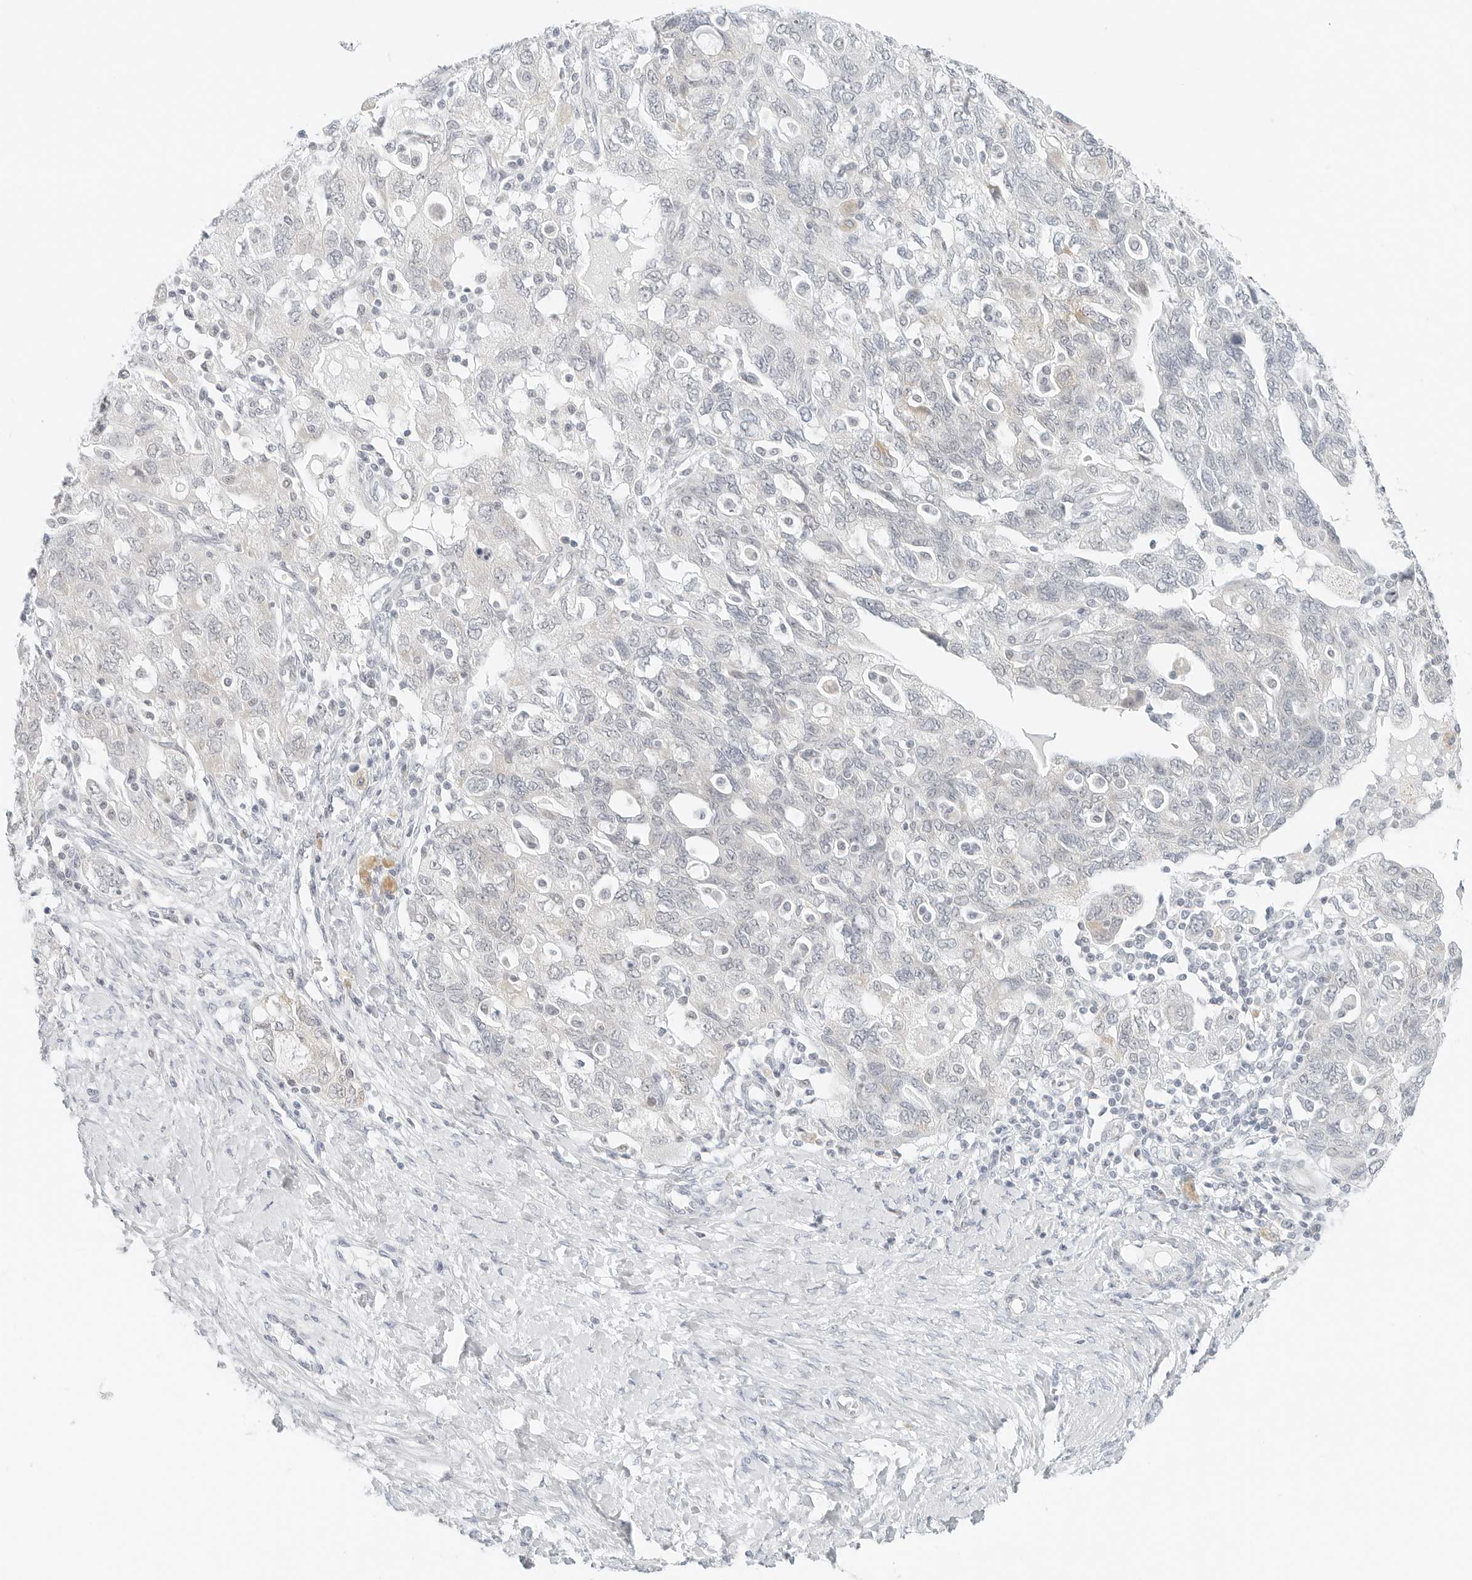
{"staining": {"intensity": "weak", "quantity": "<25%", "location": "cytoplasmic/membranous"}, "tissue": "ovarian cancer", "cell_type": "Tumor cells", "image_type": "cancer", "snomed": [{"axis": "morphology", "description": "Carcinoma, NOS"}, {"axis": "morphology", "description": "Cystadenocarcinoma, serous, NOS"}, {"axis": "topography", "description": "Ovary"}], "caption": "Tumor cells show no significant protein positivity in ovarian cancer (carcinoma).", "gene": "CCSAP", "patient": {"sex": "female", "age": 69}}